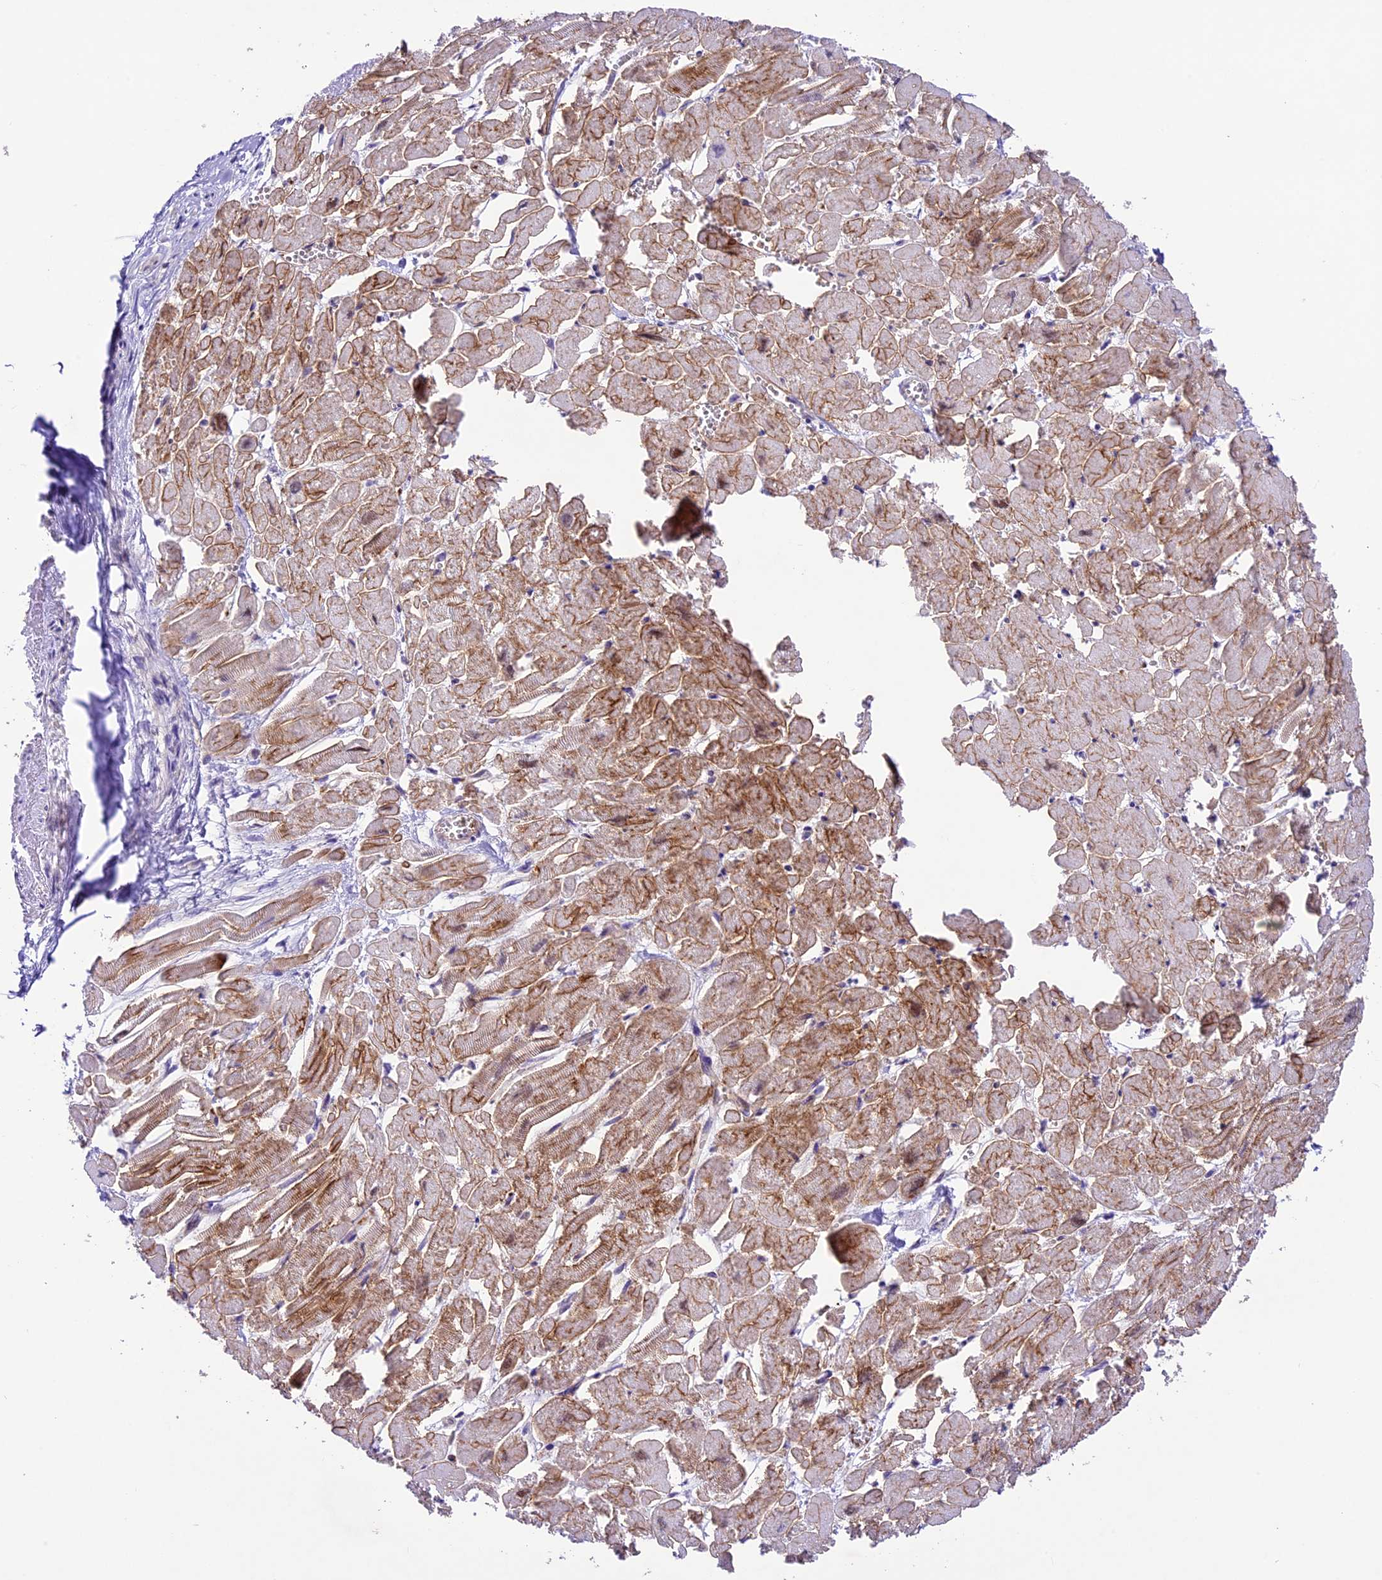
{"staining": {"intensity": "moderate", "quantity": ">75%", "location": "cytoplasmic/membranous"}, "tissue": "heart muscle", "cell_type": "Cardiomyocytes", "image_type": "normal", "snomed": [{"axis": "morphology", "description": "Normal tissue, NOS"}, {"axis": "topography", "description": "Heart"}], "caption": "Immunohistochemistry (IHC) of normal heart muscle reveals medium levels of moderate cytoplasmic/membranous staining in approximately >75% of cardiomyocytes. The staining was performed using DAB, with brown indicating positive protein expression. Nuclei are stained blue with hematoxylin.", "gene": "SHKBP1", "patient": {"sex": "male", "age": 54}}